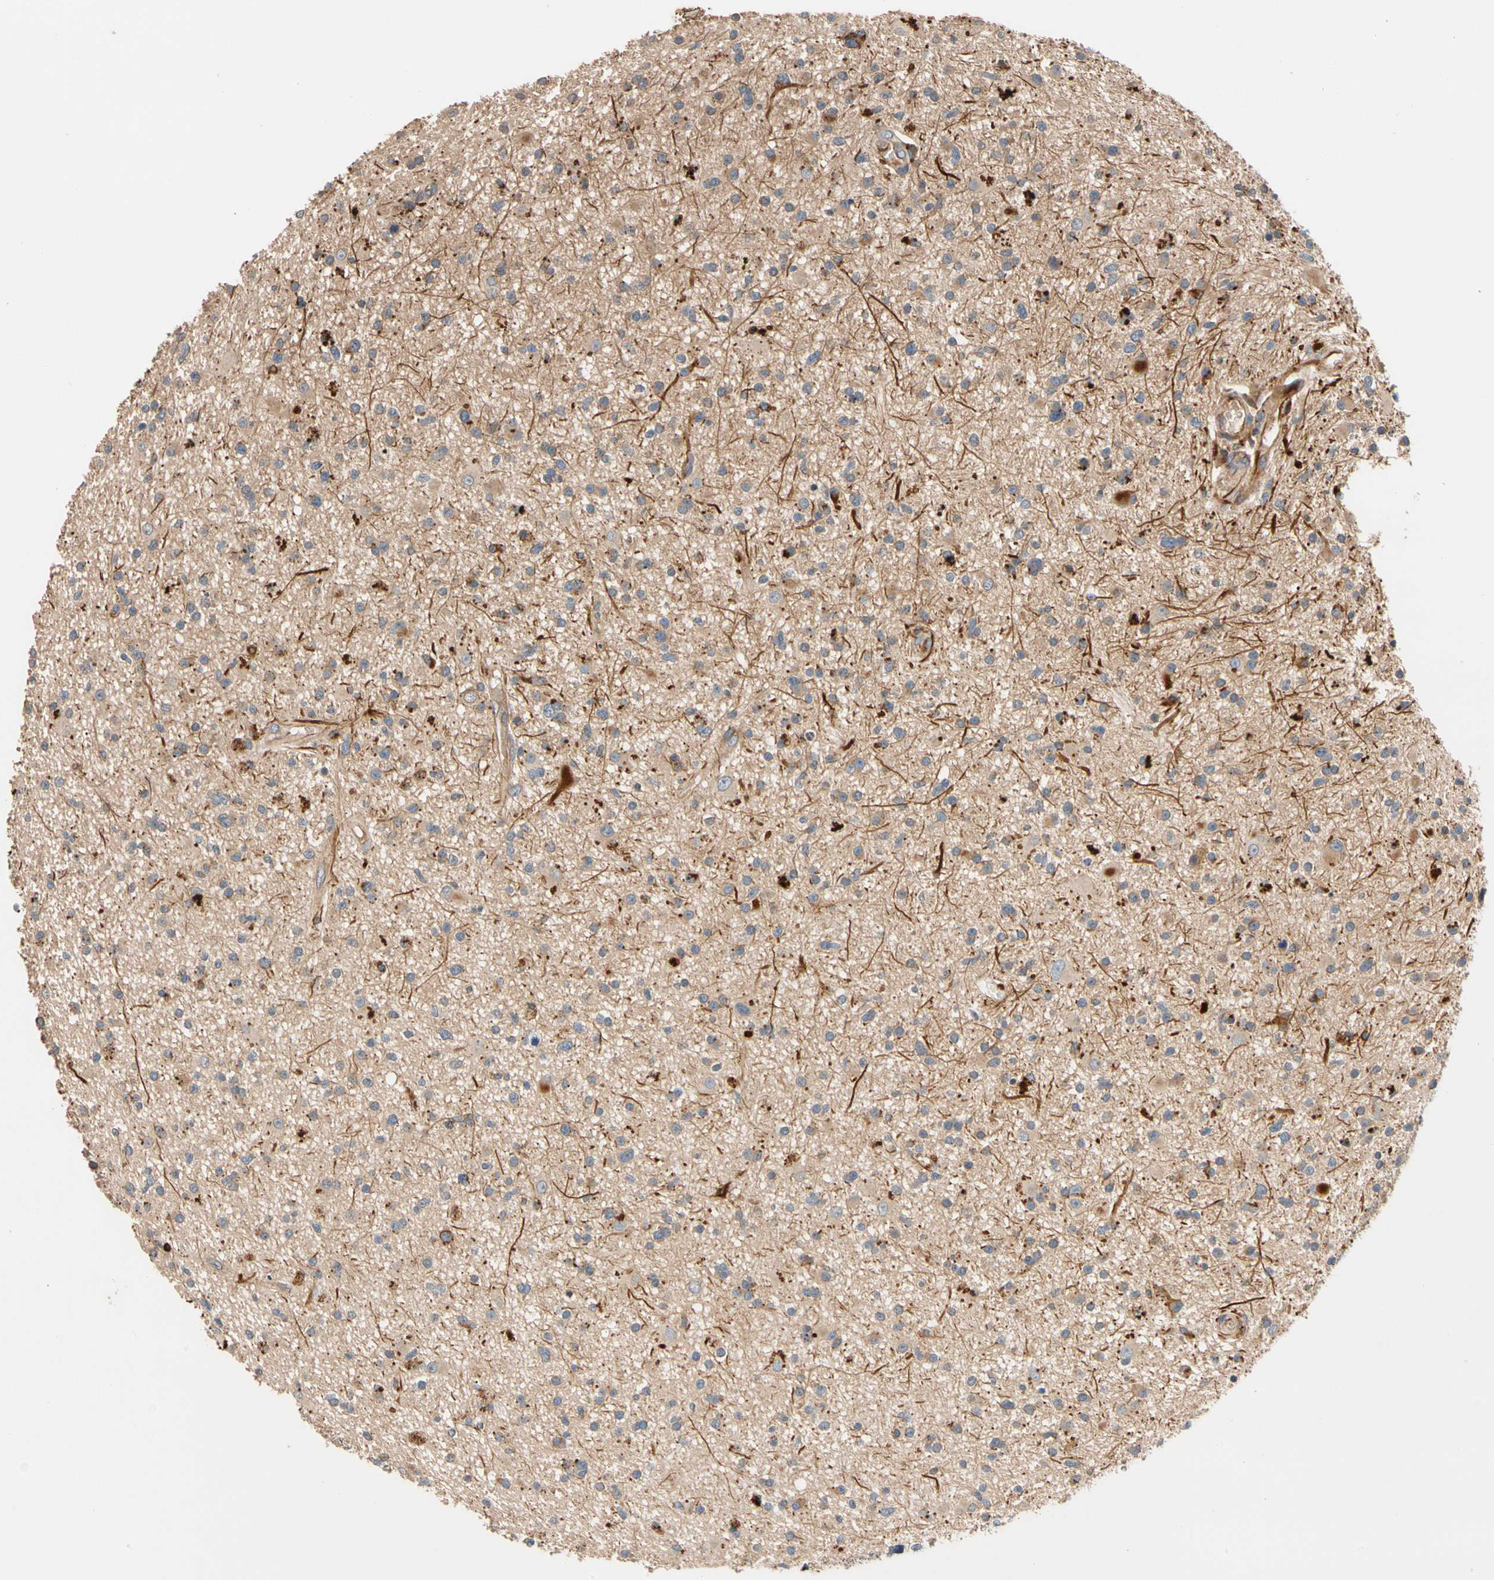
{"staining": {"intensity": "moderate", "quantity": "25%-75%", "location": "cytoplasmic/membranous"}, "tissue": "glioma", "cell_type": "Tumor cells", "image_type": "cancer", "snomed": [{"axis": "morphology", "description": "Glioma, malignant, High grade"}, {"axis": "topography", "description": "Brain"}], "caption": "Protein analysis of glioma tissue exhibits moderate cytoplasmic/membranous staining in about 25%-75% of tumor cells. Ihc stains the protein of interest in brown and the nuclei are stained blue.", "gene": "FGD6", "patient": {"sex": "male", "age": 33}}